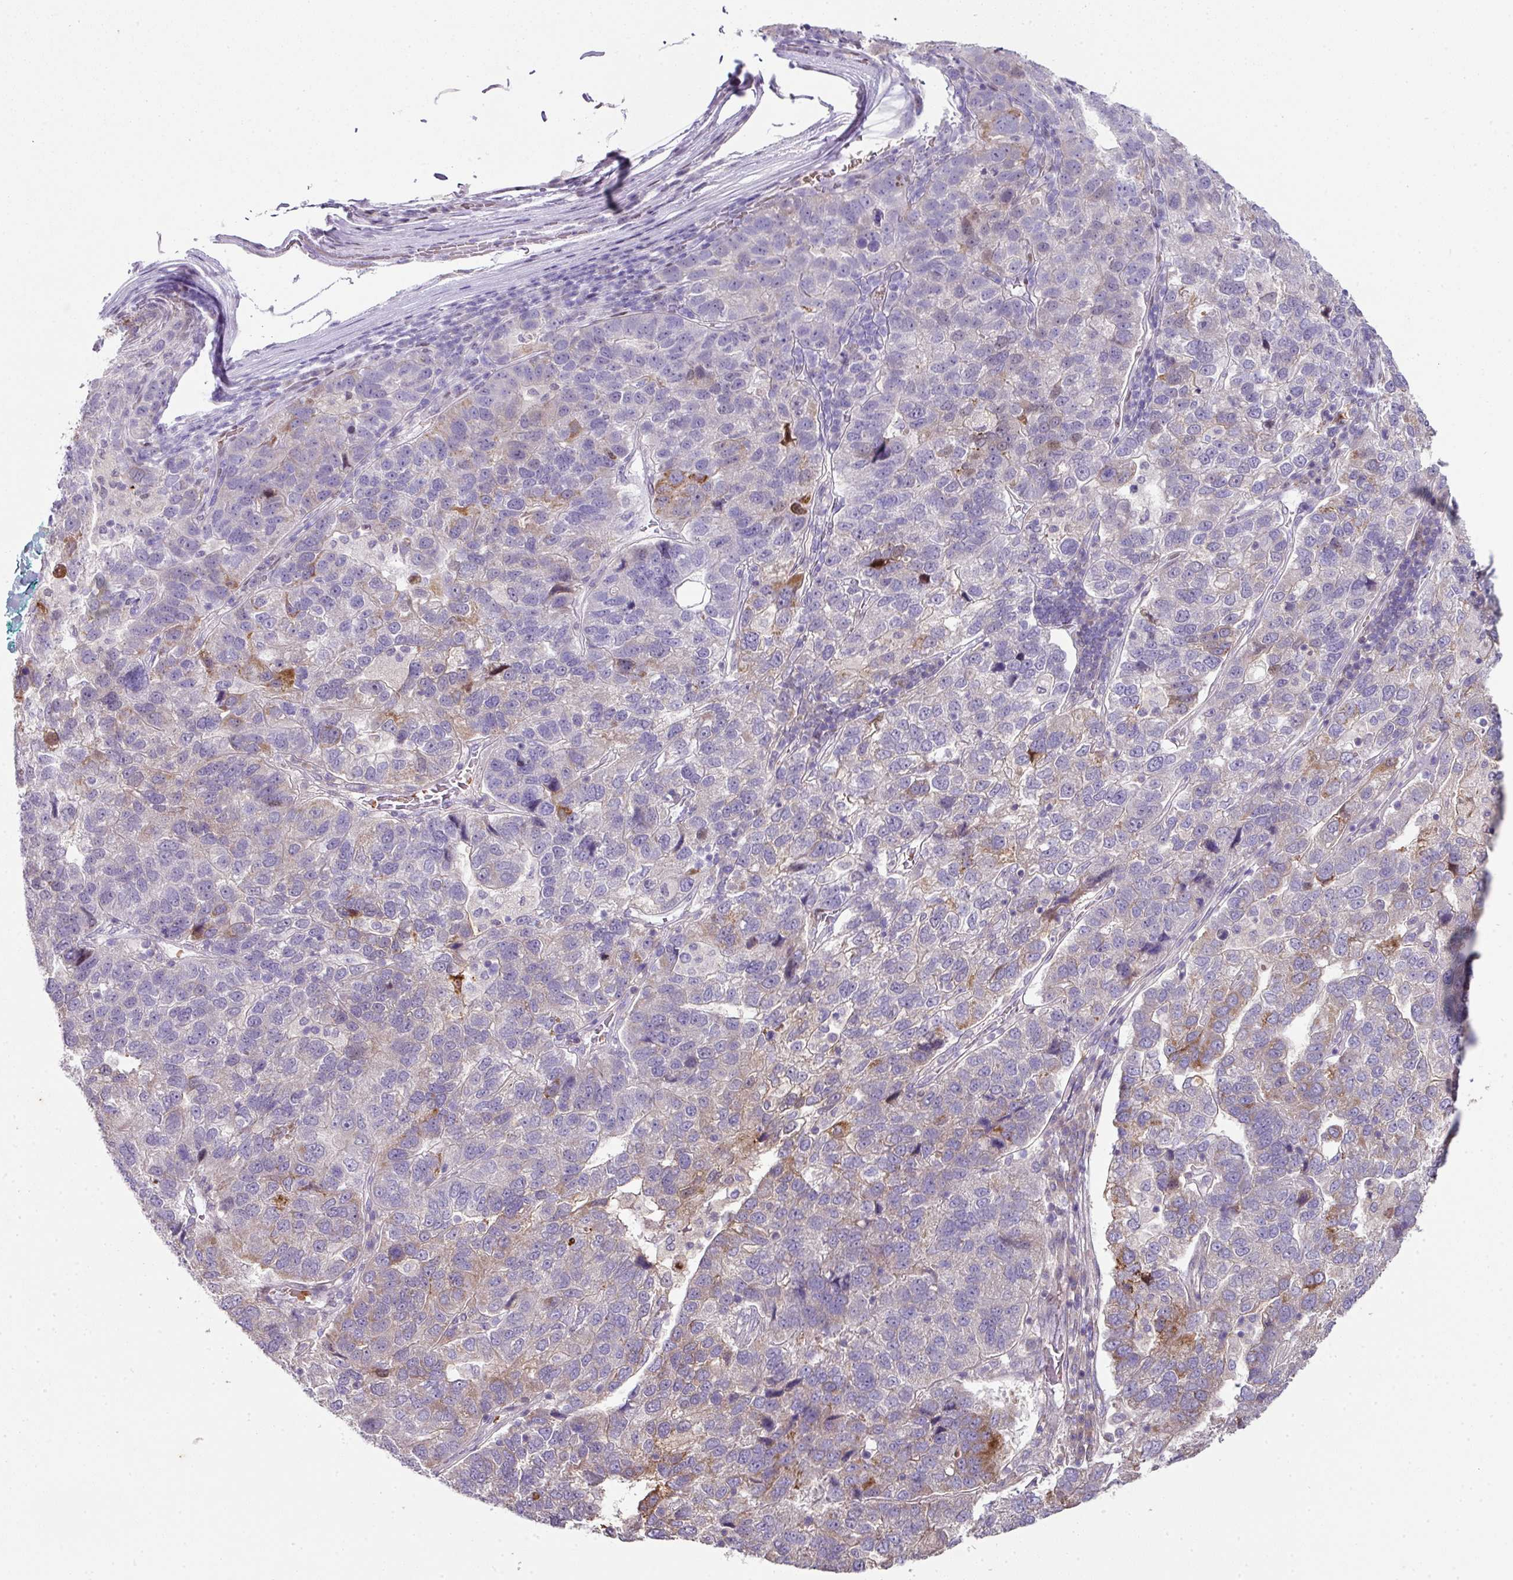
{"staining": {"intensity": "moderate", "quantity": "25%-75%", "location": "cytoplasmic/membranous"}, "tissue": "pancreatic cancer", "cell_type": "Tumor cells", "image_type": "cancer", "snomed": [{"axis": "morphology", "description": "Adenocarcinoma, NOS"}, {"axis": "topography", "description": "Pancreas"}], "caption": "This micrograph shows pancreatic cancer stained with immunohistochemistry (IHC) to label a protein in brown. The cytoplasmic/membranous of tumor cells show moderate positivity for the protein. Nuclei are counter-stained blue.", "gene": "ANKRD18A", "patient": {"sex": "female", "age": 61}}